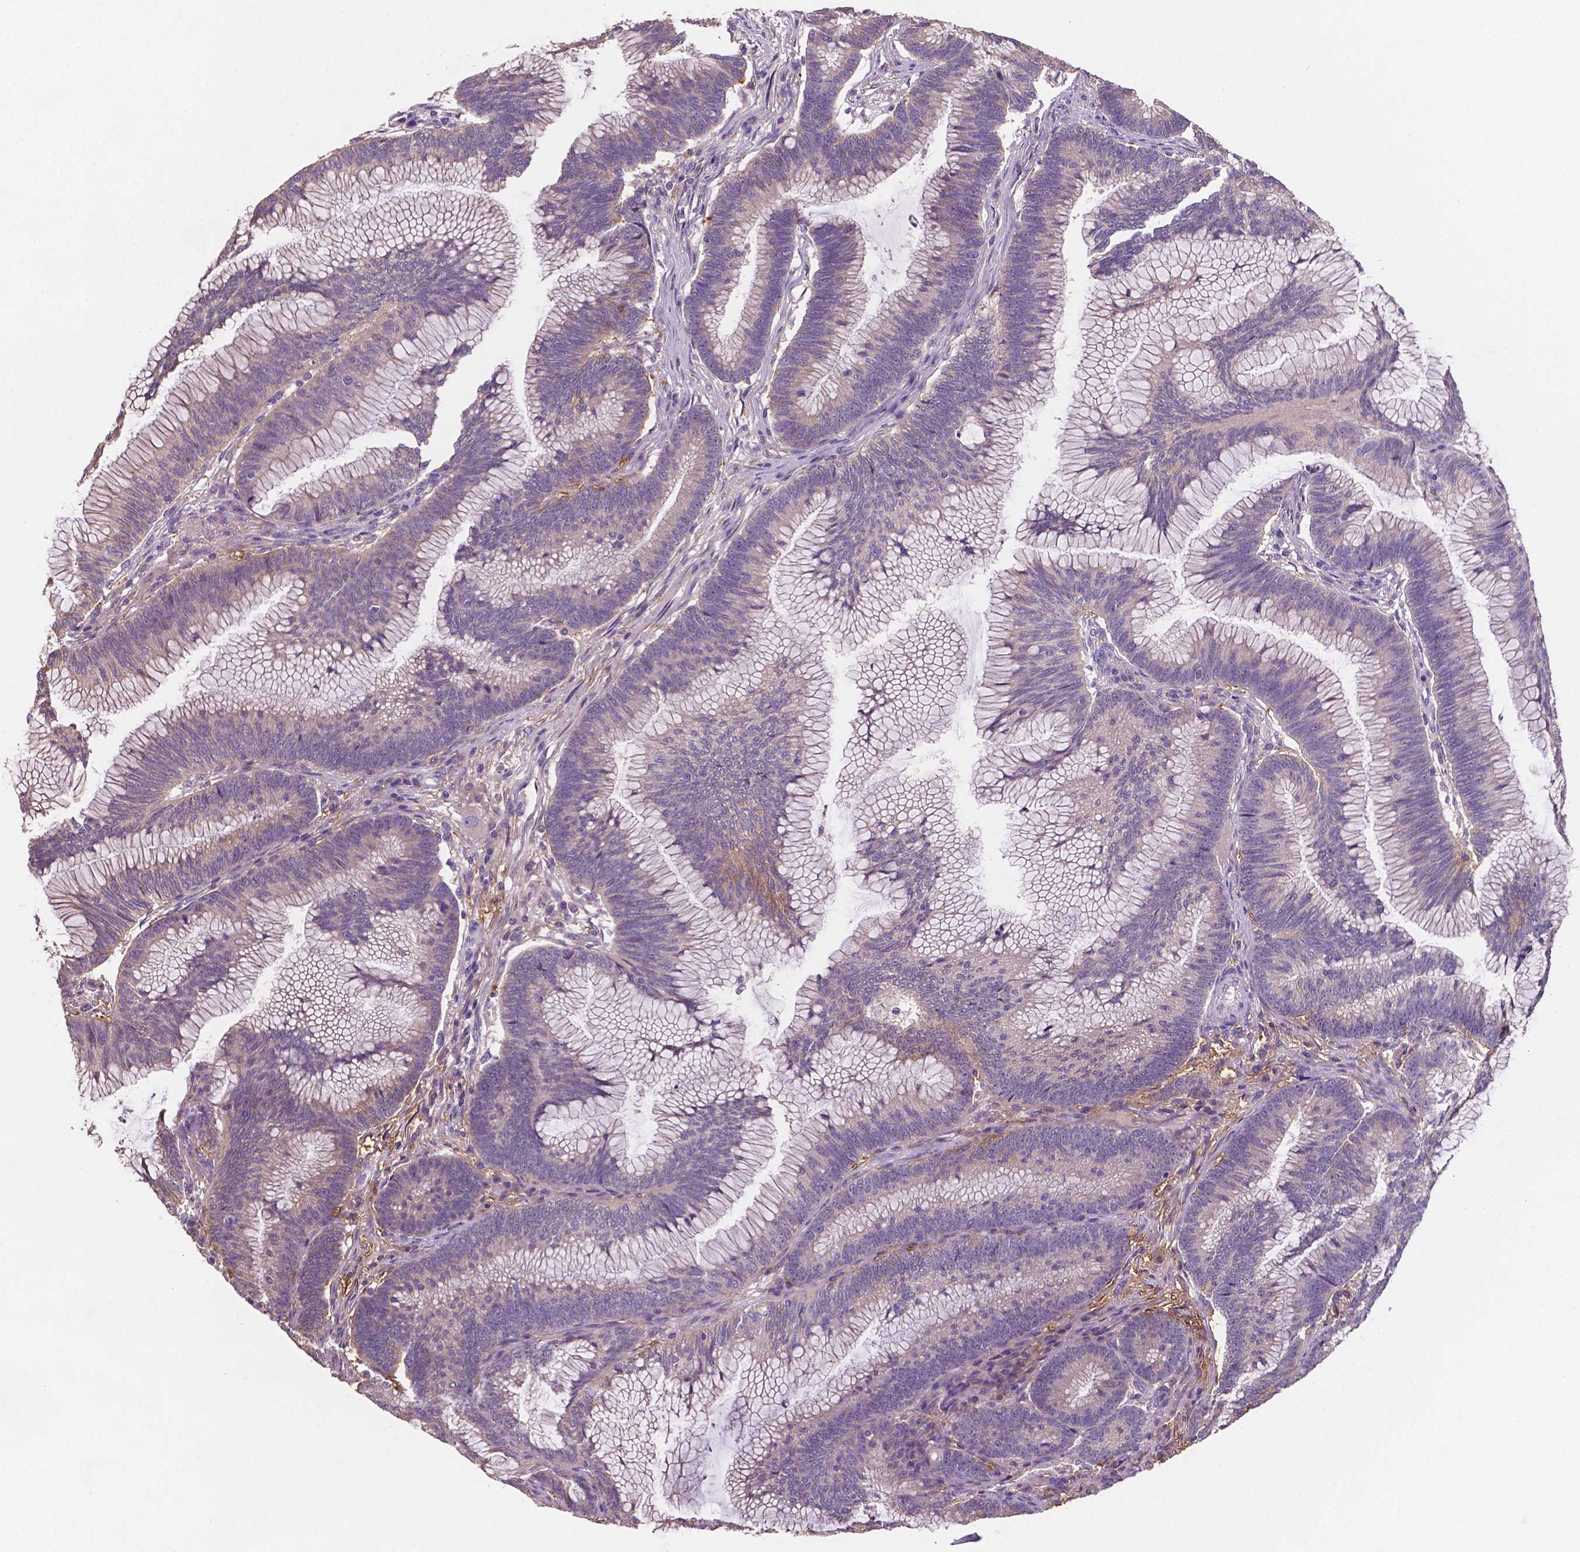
{"staining": {"intensity": "negative", "quantity": "none", "location": "none"}, "tissue": "colorectal cancer", "cell_type": "Tumor cells", "image_type": "cancer", "snomed": [{"axis": "morphology", "description": "Adenocarcinoma, NOS"}, {"axis": "topography", "description": "Colon"}], "caption": "There is no significant expression in tumor cells of colorectal cancer (adenocarcinoma). (DAB IHC with hematoxylin counter stain).", "gene": "MKRN2OS", "patient": {"sex": "female", "age": 78}}